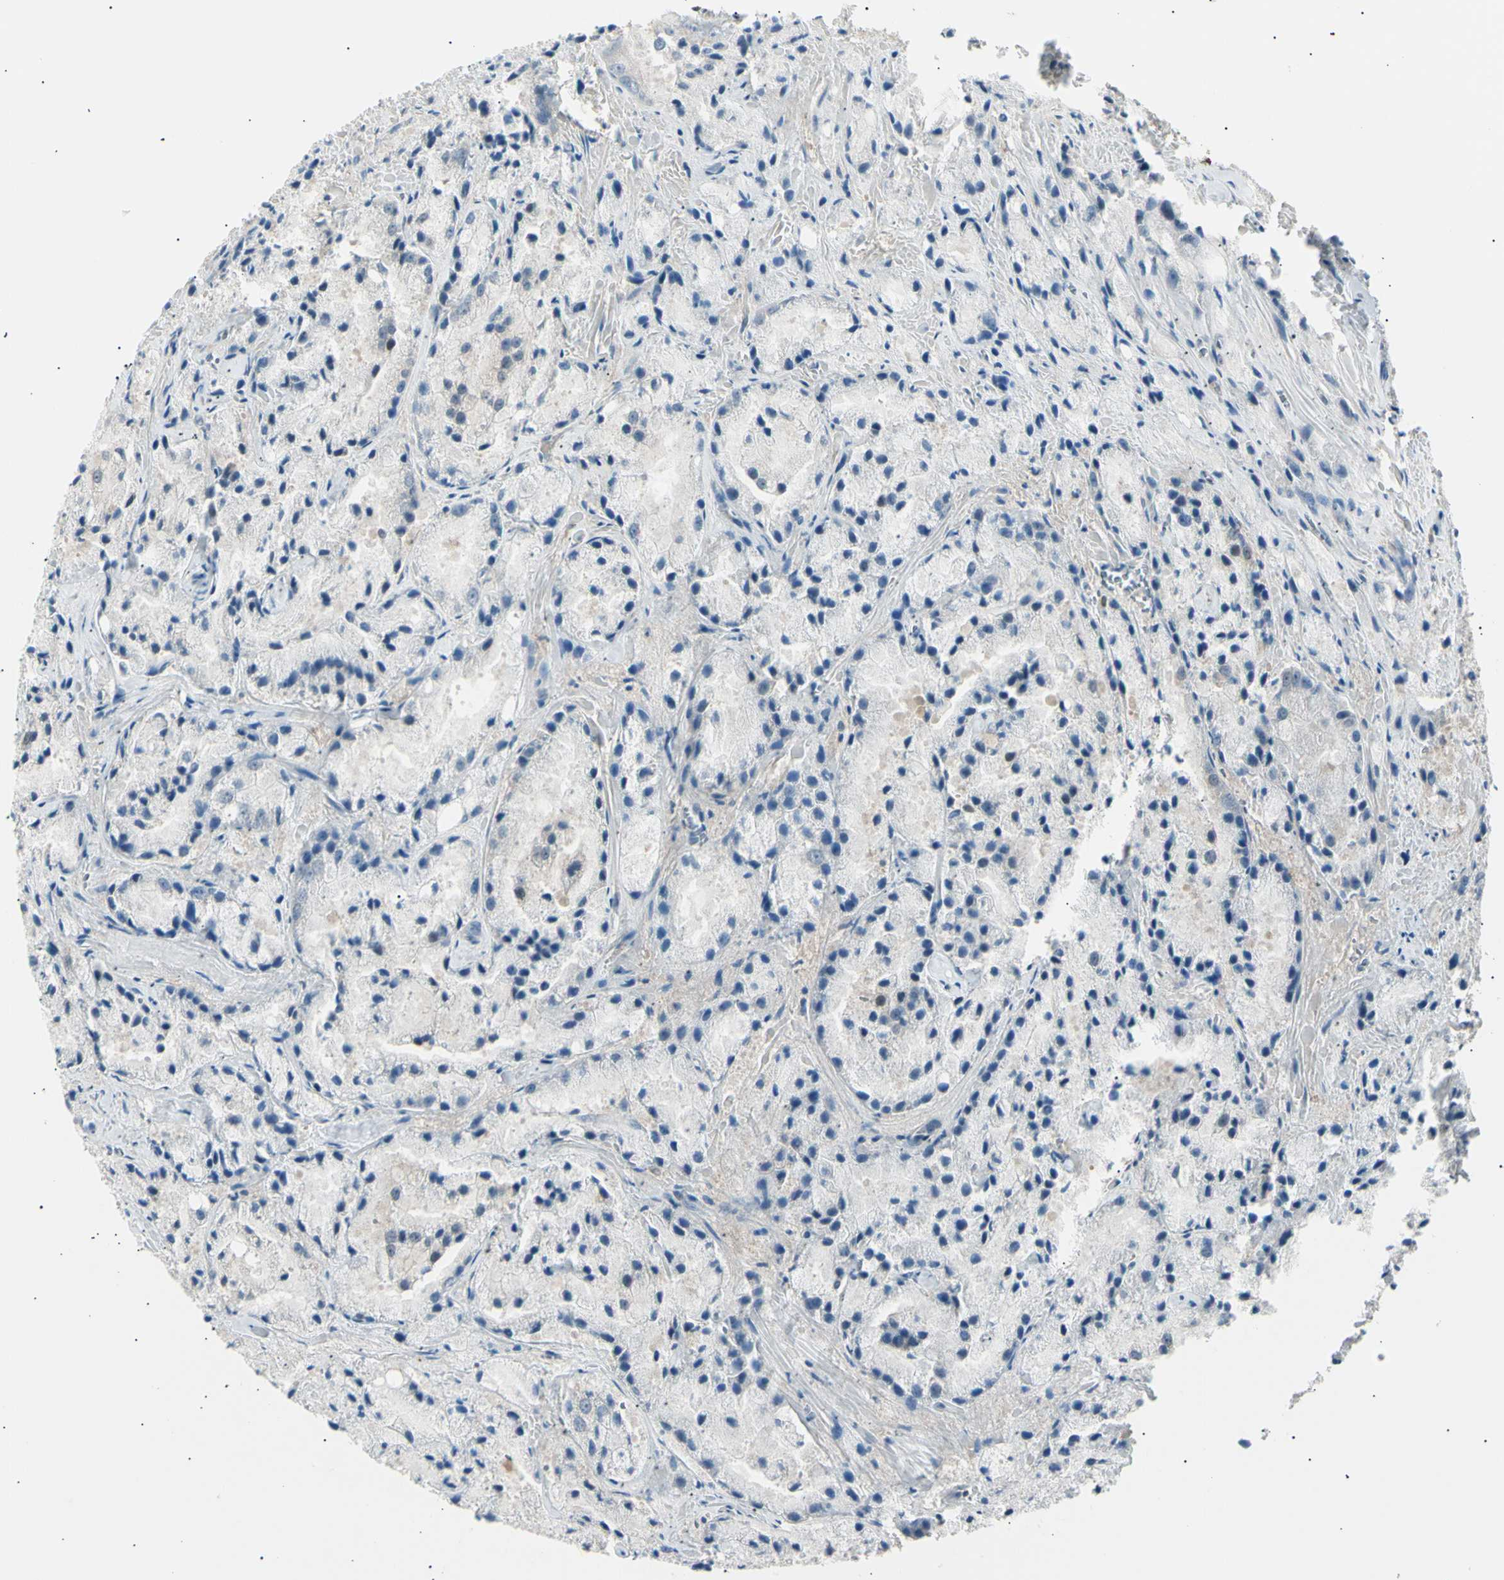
{"staining": {"intensity": "weak", "quantity": "<25%", "location": "cytoplasmic/membranous"}, "tissue": "prostate cancer", "cell_type": "Tumor cells", "image_type": "cancer", "snomed": [{"axis": "morphology", "description": "Adenocarcinoma, Low grade"}, {"axis": "topography", "description": "Prostate"}], "caption": "Tumor cells are negative for brown protein staining in low-grade adenocarcinoma (prostate).", "gene": "LHPP", "patient": {"sex": "male", "age": 64}}